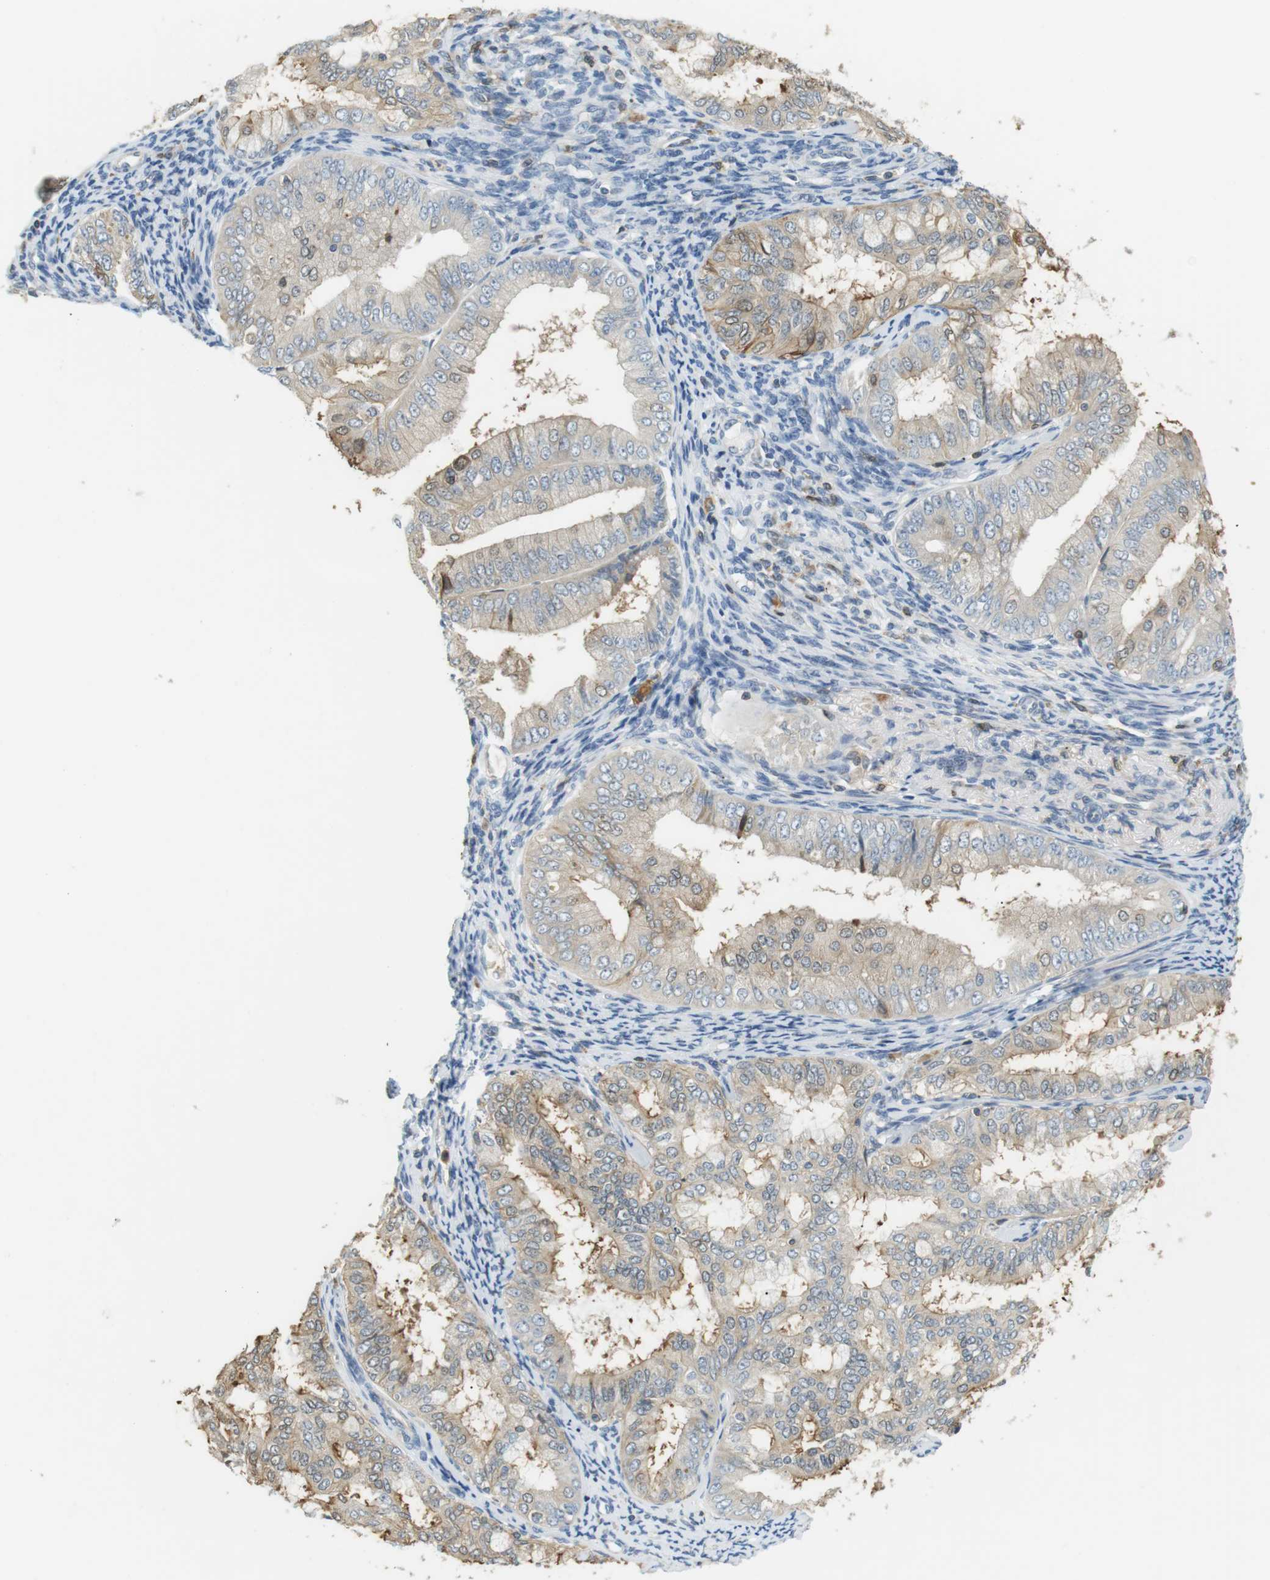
{"staining": {"intensity": "weak", "quantity": ">75%", "location": "cytoplasmic/membranous"}, "tissue": "endometrial cancer", "cell_type": "Tumor cells", "image_type": "cancer", "snomed": [{"axis": "morphology", "description": "Adenocarcinoma, NOS"}, {"axis": "topography", "description": "Endometrium"}], "caption": "A brown stain labels weak cytoplasmic/membranous positivity of a protein in endometrial adenocarcinoma tumor cells.", "gene": "P2RY1", "patient": {"sex": "female", "age": 63}}